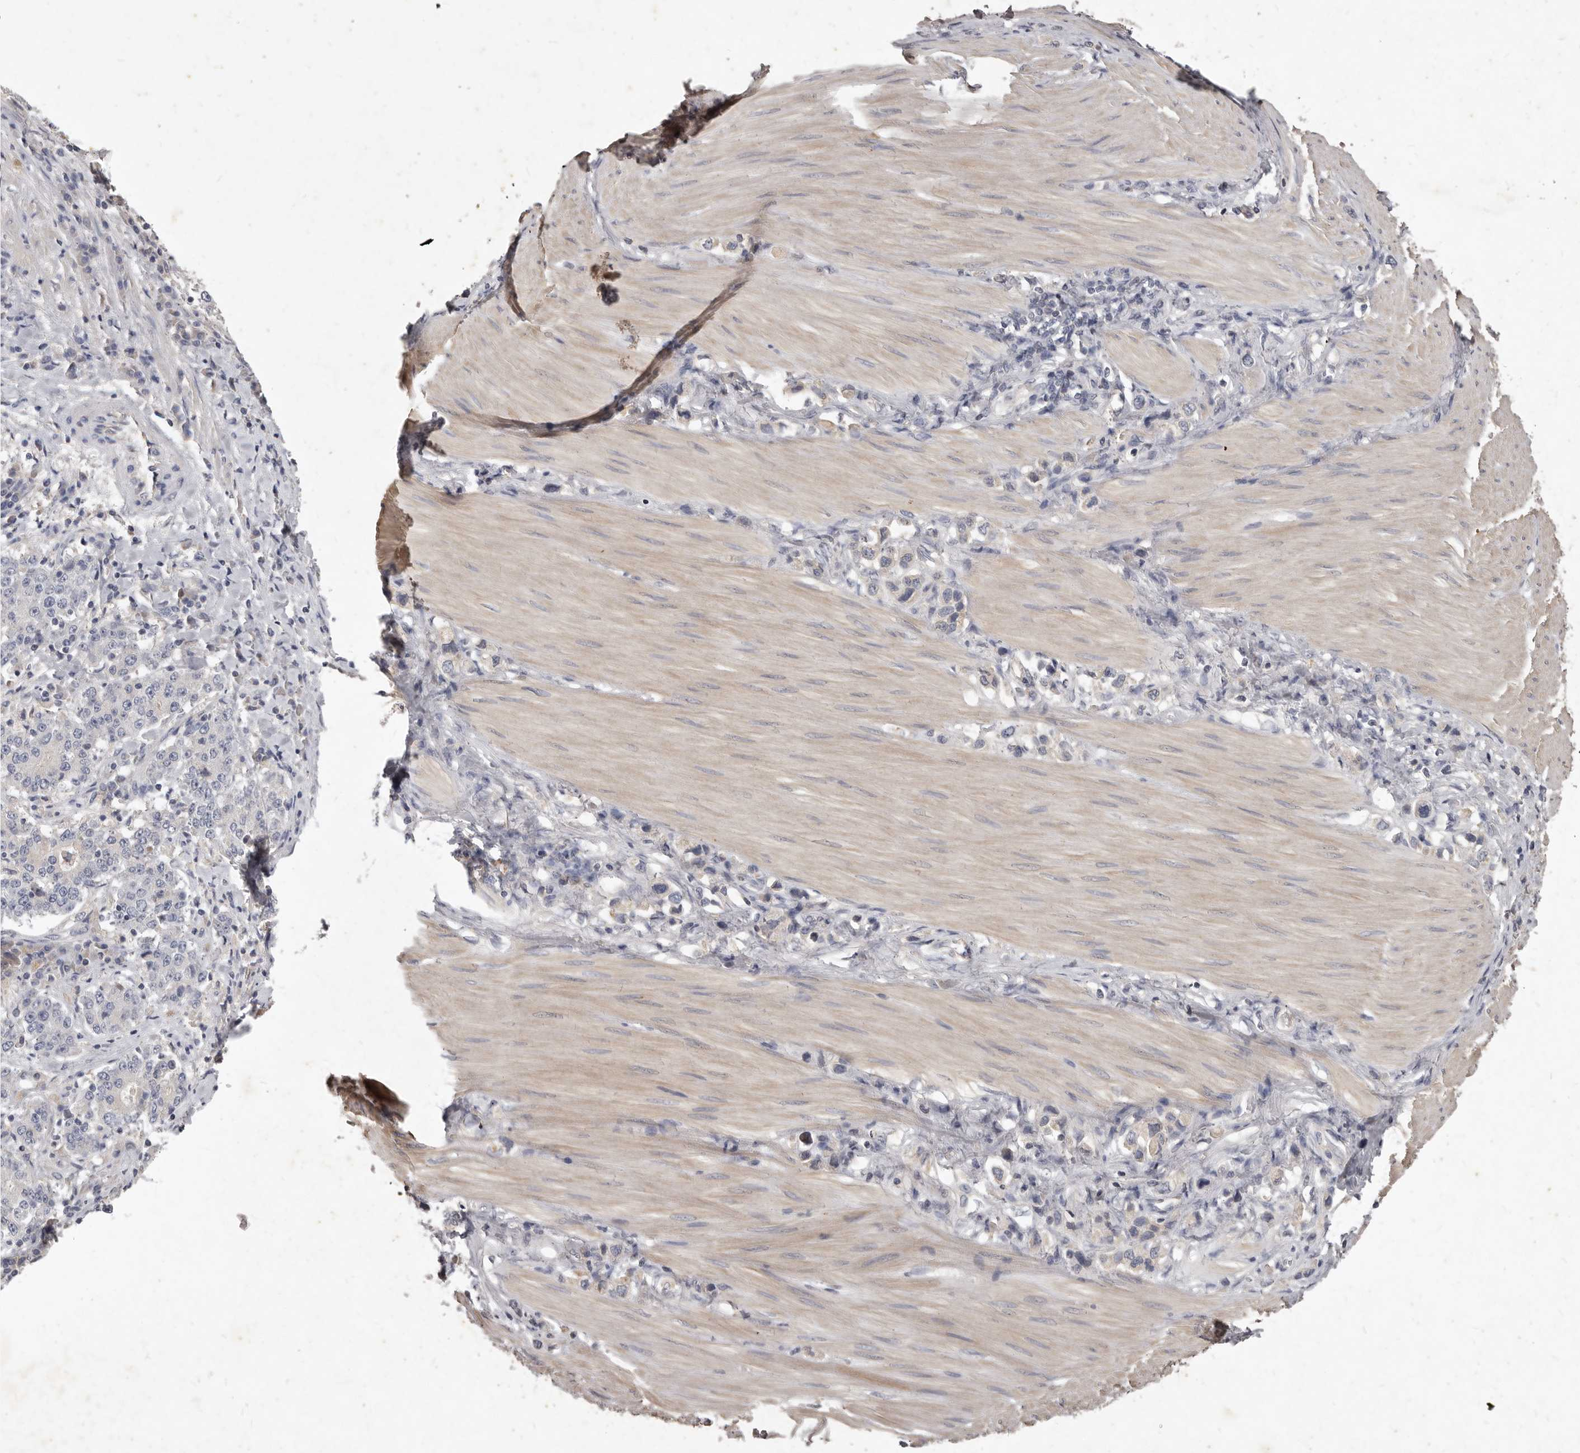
{"staining": {"intensity": "negative", "quantity": "none", "location": "none"}, "tissue": "stomach cancer", "cell_type": "Tumor cells", "image_type": "cancer", "snomed": [{"axis": "morphology", "description": "Adenocarcinoma, NOS"}, {"axis": "topography", "description": "Stomach"}], "caption": "Immunohistochemistry micrograph of human stomach cancer (adenocarcinoma) stained for a protein (brown), which demonstrates no staining in tumor cells.", "gene": "GPRC5C", "patient": {"sex": "female", "age": 65}}